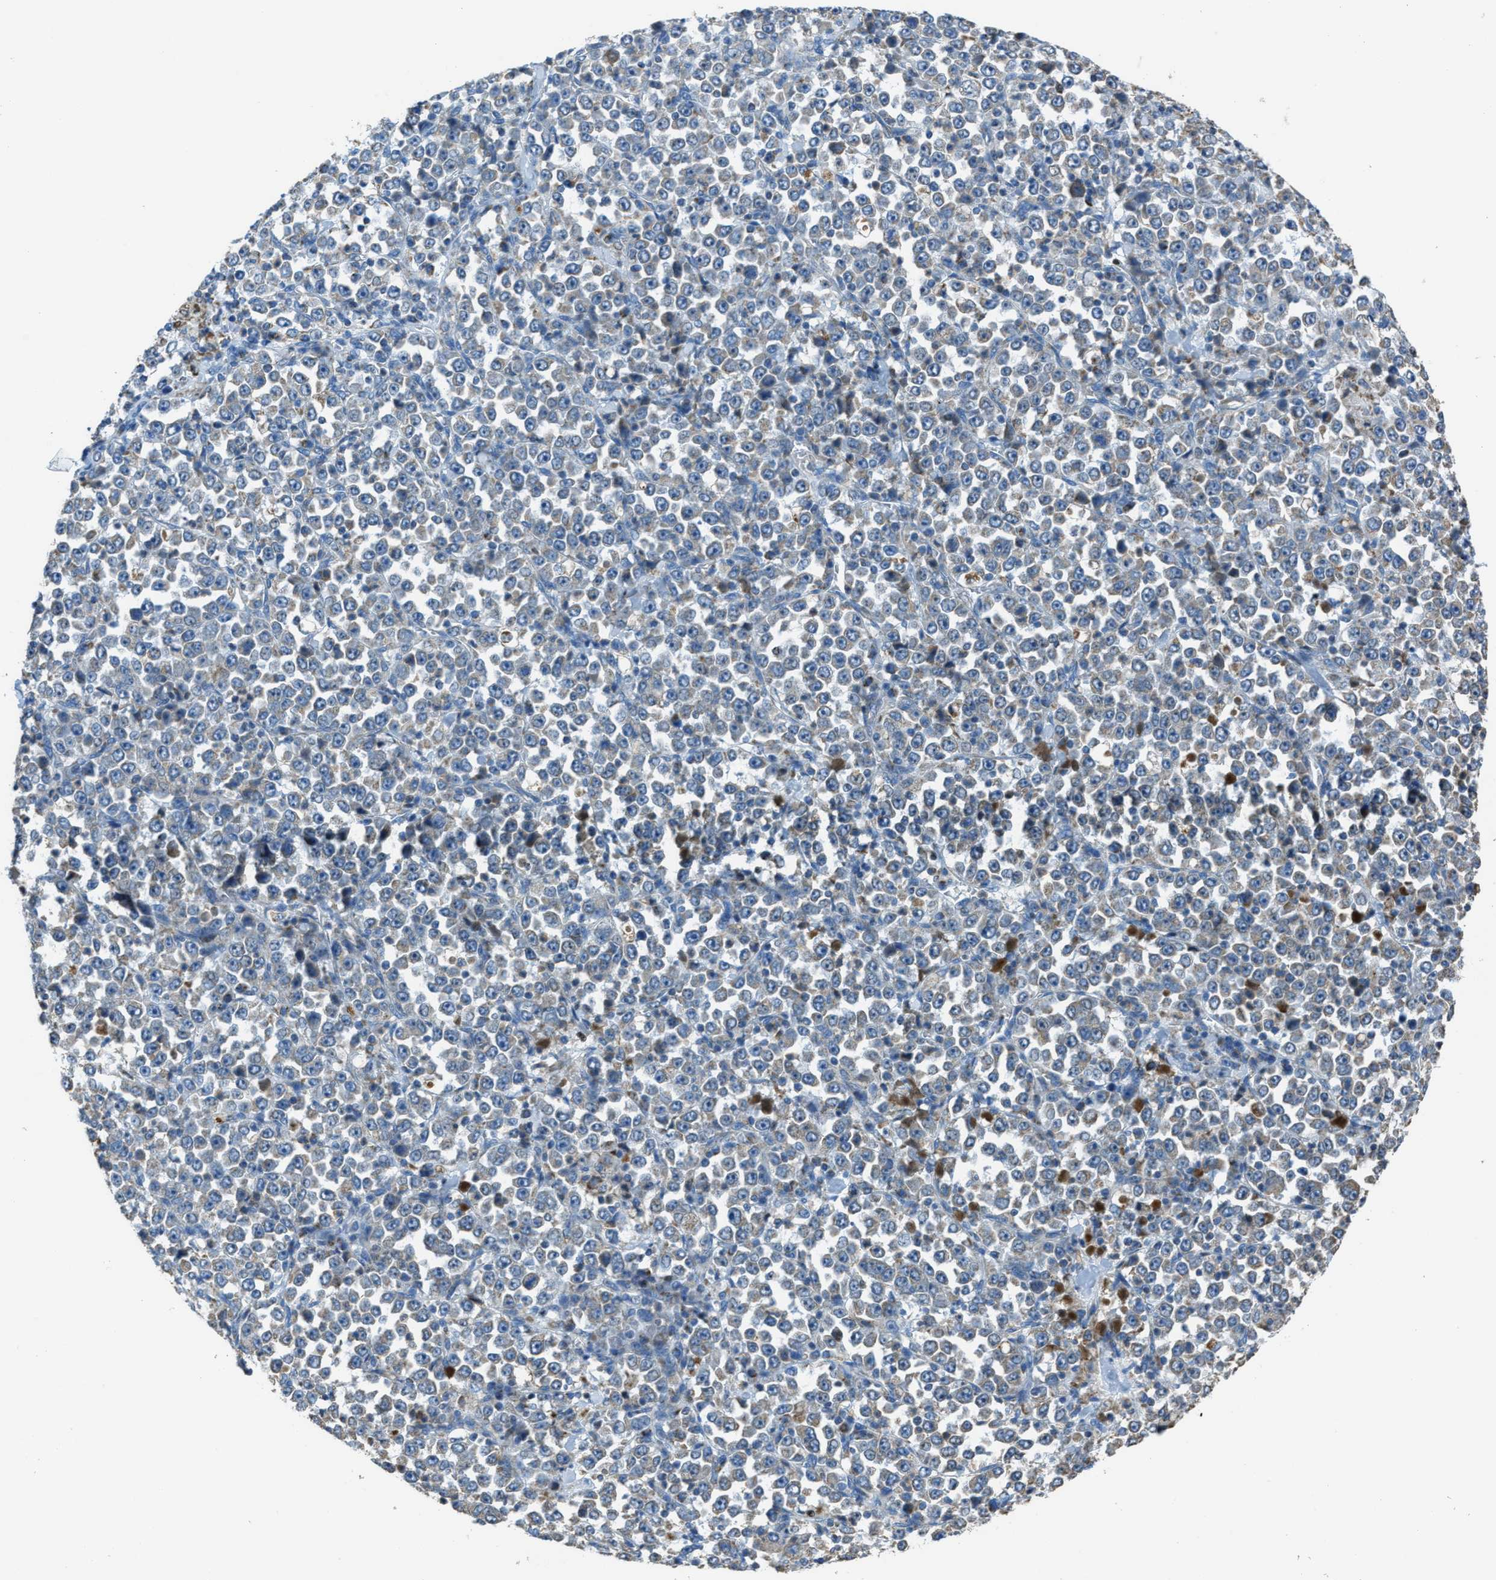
{"staining": {"intensity": "weak", "quantity": "25%-75%", "location": "cytoplasmic/membranous"}, "tissue": "stomach cancer", "cell_type": "Tumor cells", "image_type": "cancer", "snomed": [{"axis": "morphology", "description": "Normal tissue, NOS"}, {"axis": "morphology", "description": "Adenocarcinoma, NOS"}, {"axis": "topography", "description": "Stomach, upper"}, {"axis": "topography", "description": "Stomach"}], "caption": "Protein expression analysis of stomach cancer displays weak cytoplasmic/membranous staining in approximately 25%-75% of tumor cells.", "gene": "SLC25A11", "patient": {"sex": "male", "age": 59}}